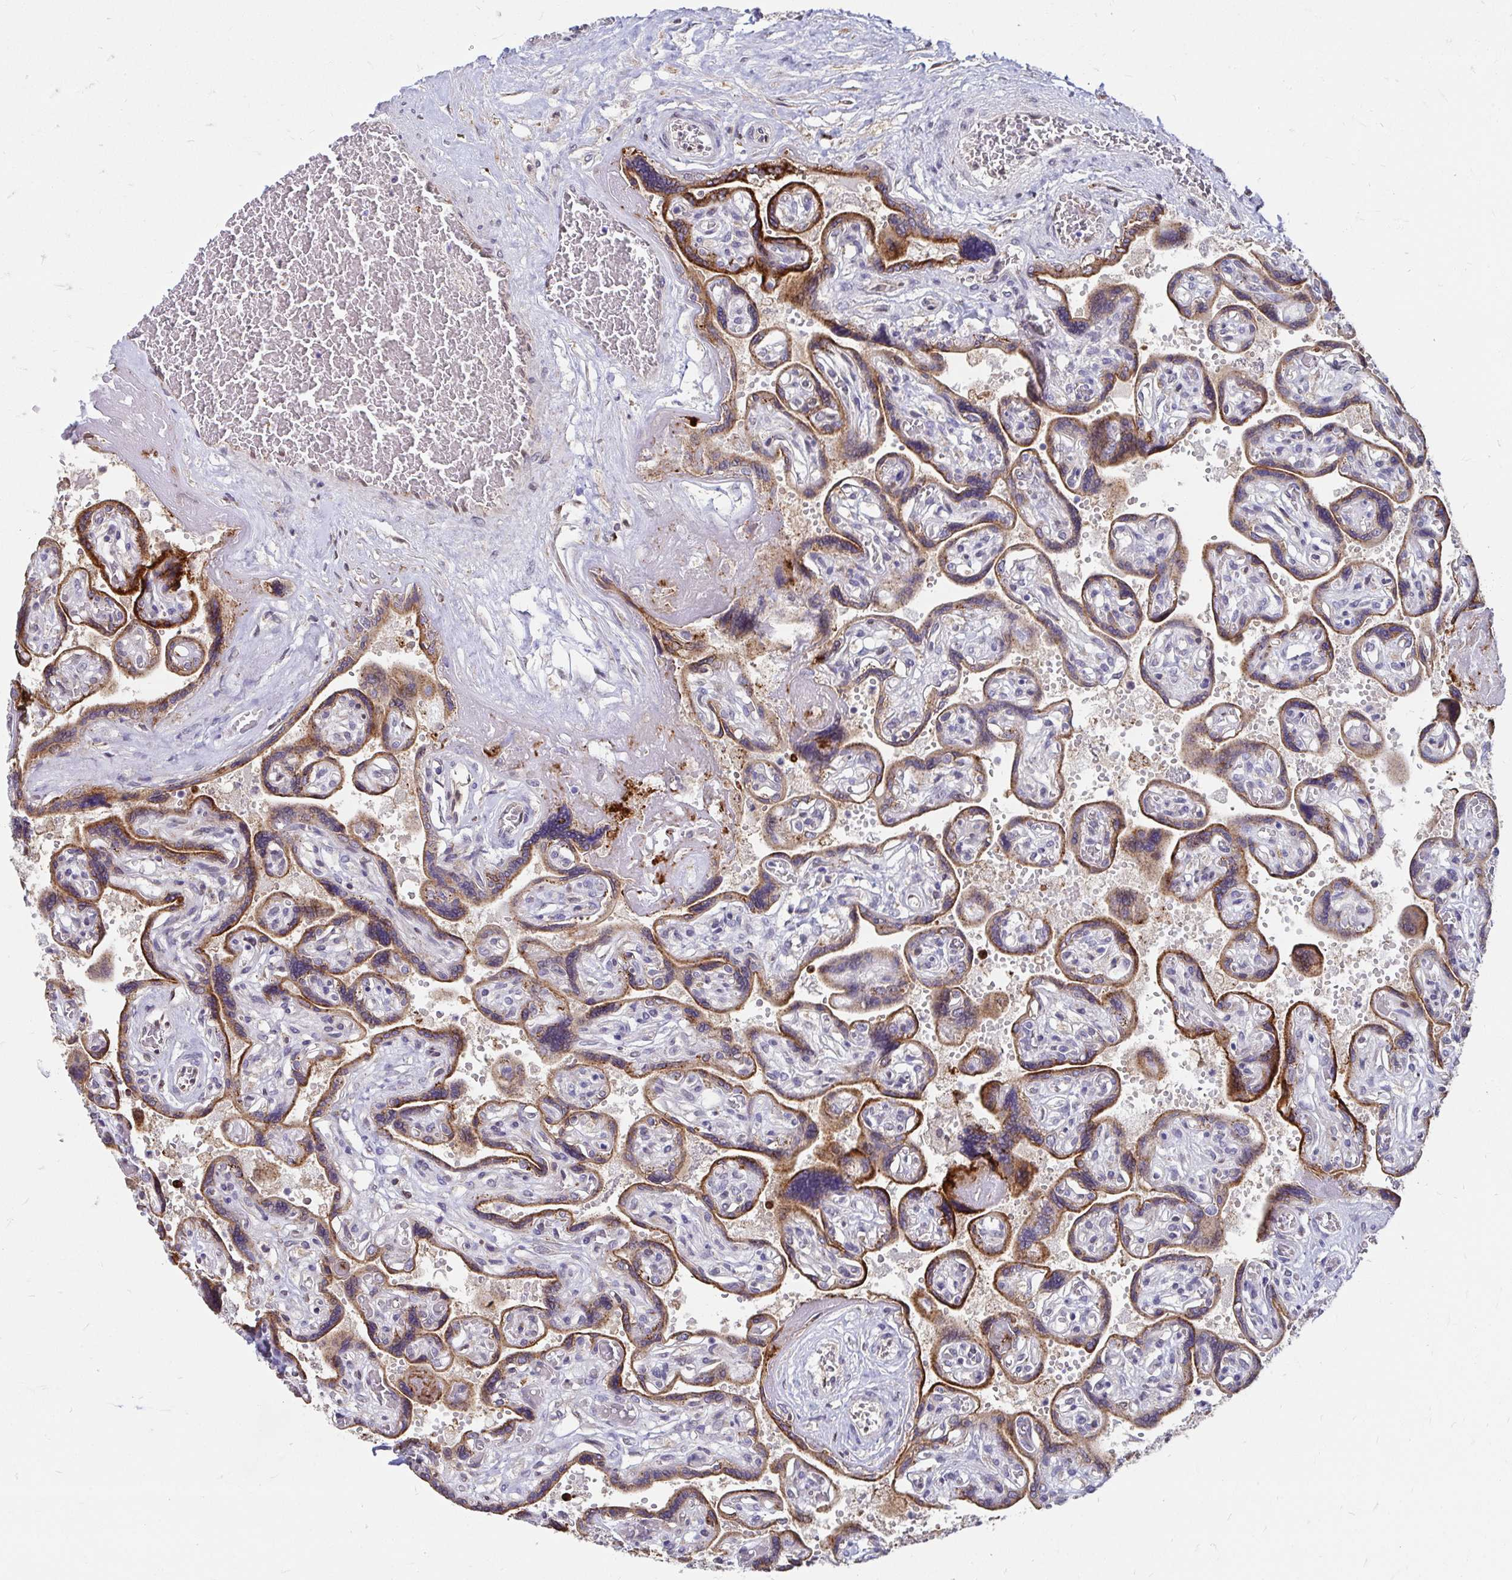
{"staining": {"intensity": "negative", "quantity": "none", "location": "none"}, "tissue": "placenta", "cell_type": "Decidual cells", "image_type": "normal", "snomed": [{"axis": "morphology", "description": "Normal tissue, NOS"}, {"axis": "topography", "description": "Placenta"}], "caption": "DAB immunohistochemical staining of normal placenta exhibits no significant expression in decidual cells.", "gene": "CDKL1", "patient": {"sex": "female", "age": 32}}